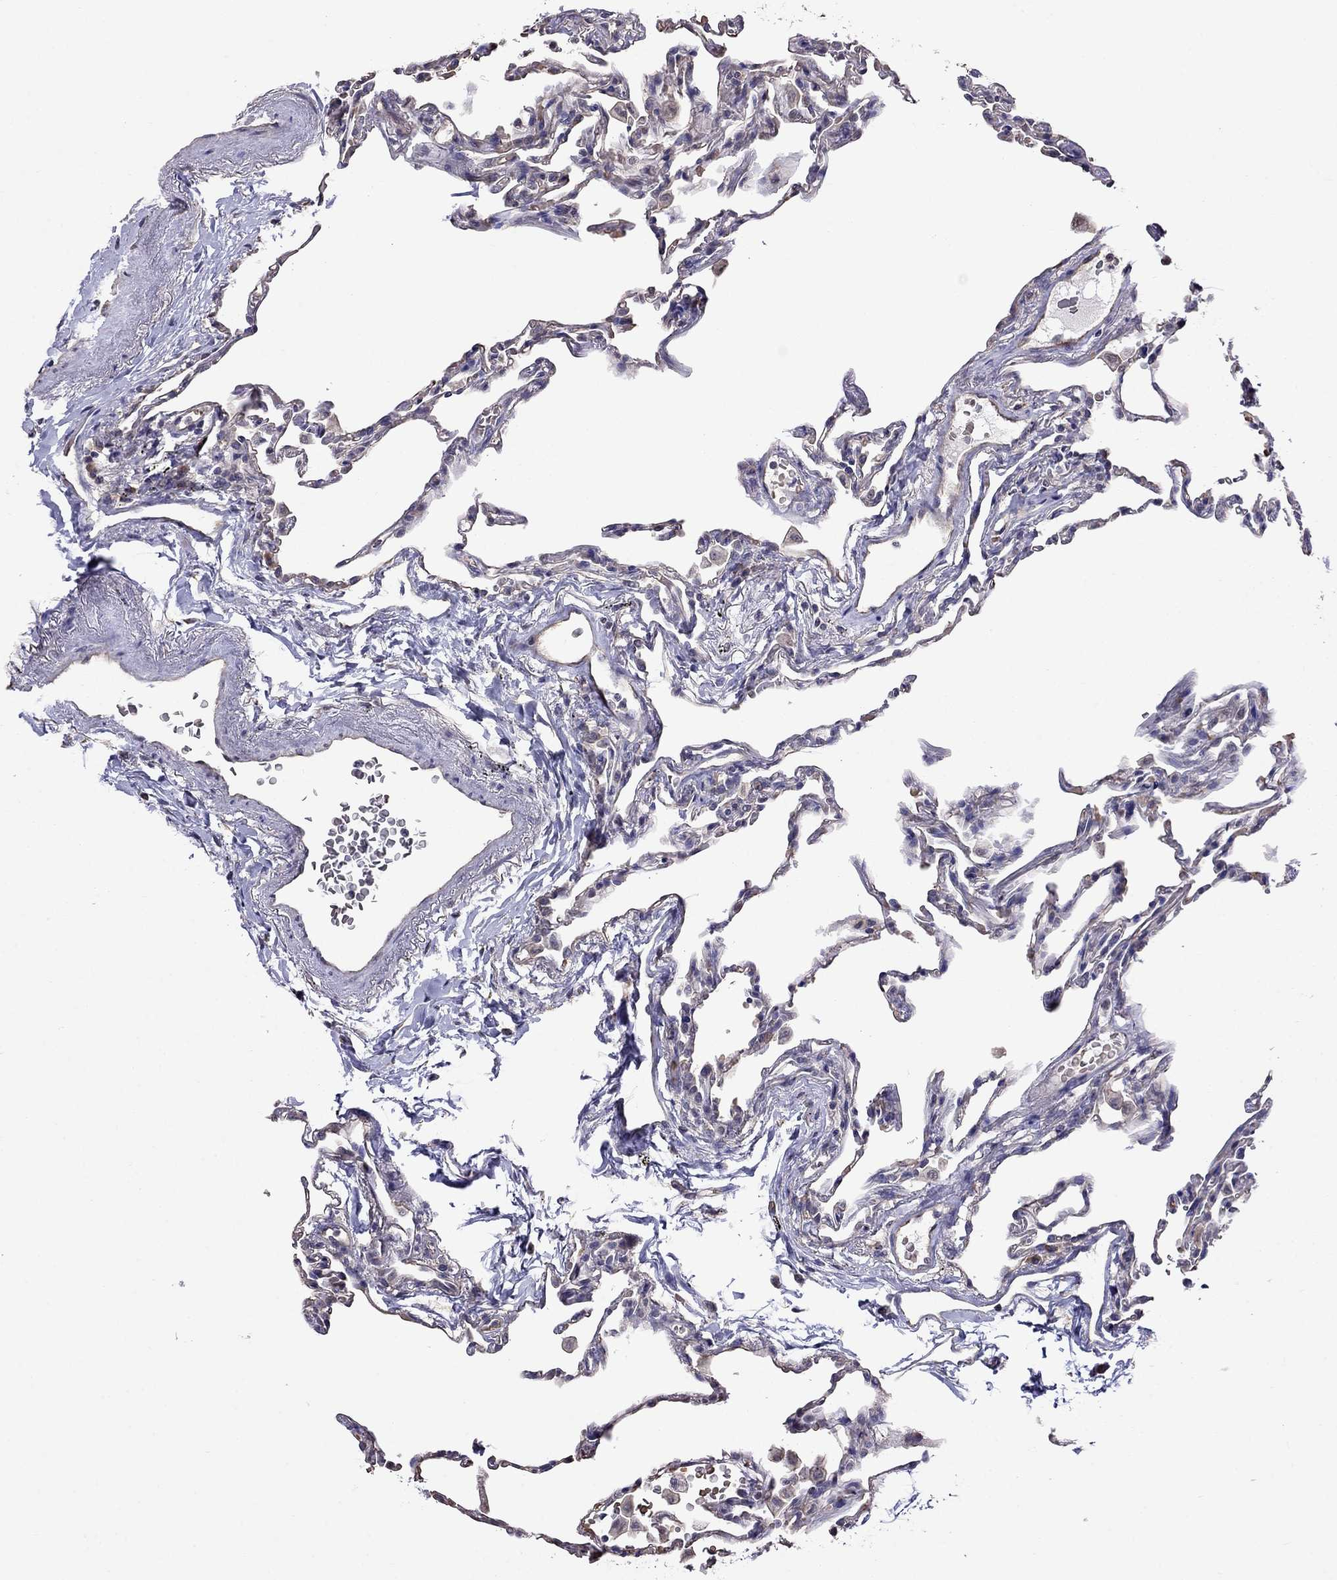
{"staining": {"intensity": "negative", "quantity": "none", "location": "none"}, "tissue": "lung", "cell_type": "Alveolar cells", "image_type": "normal", "snomed": [{"axis": "morphology", "description": "Normal tissue, NOS"}, {"axis": "topography", "description": "Lung"}], "caption": "Immunohistochemical staining of normal lung displays no significant positivity in alveolar cells. (DAB (3,3'-diaminobenzidine) IHC with hematoxylin counter stain).", "gene": "ADAM28", "patient": {"sex": "female", "age": 57}}